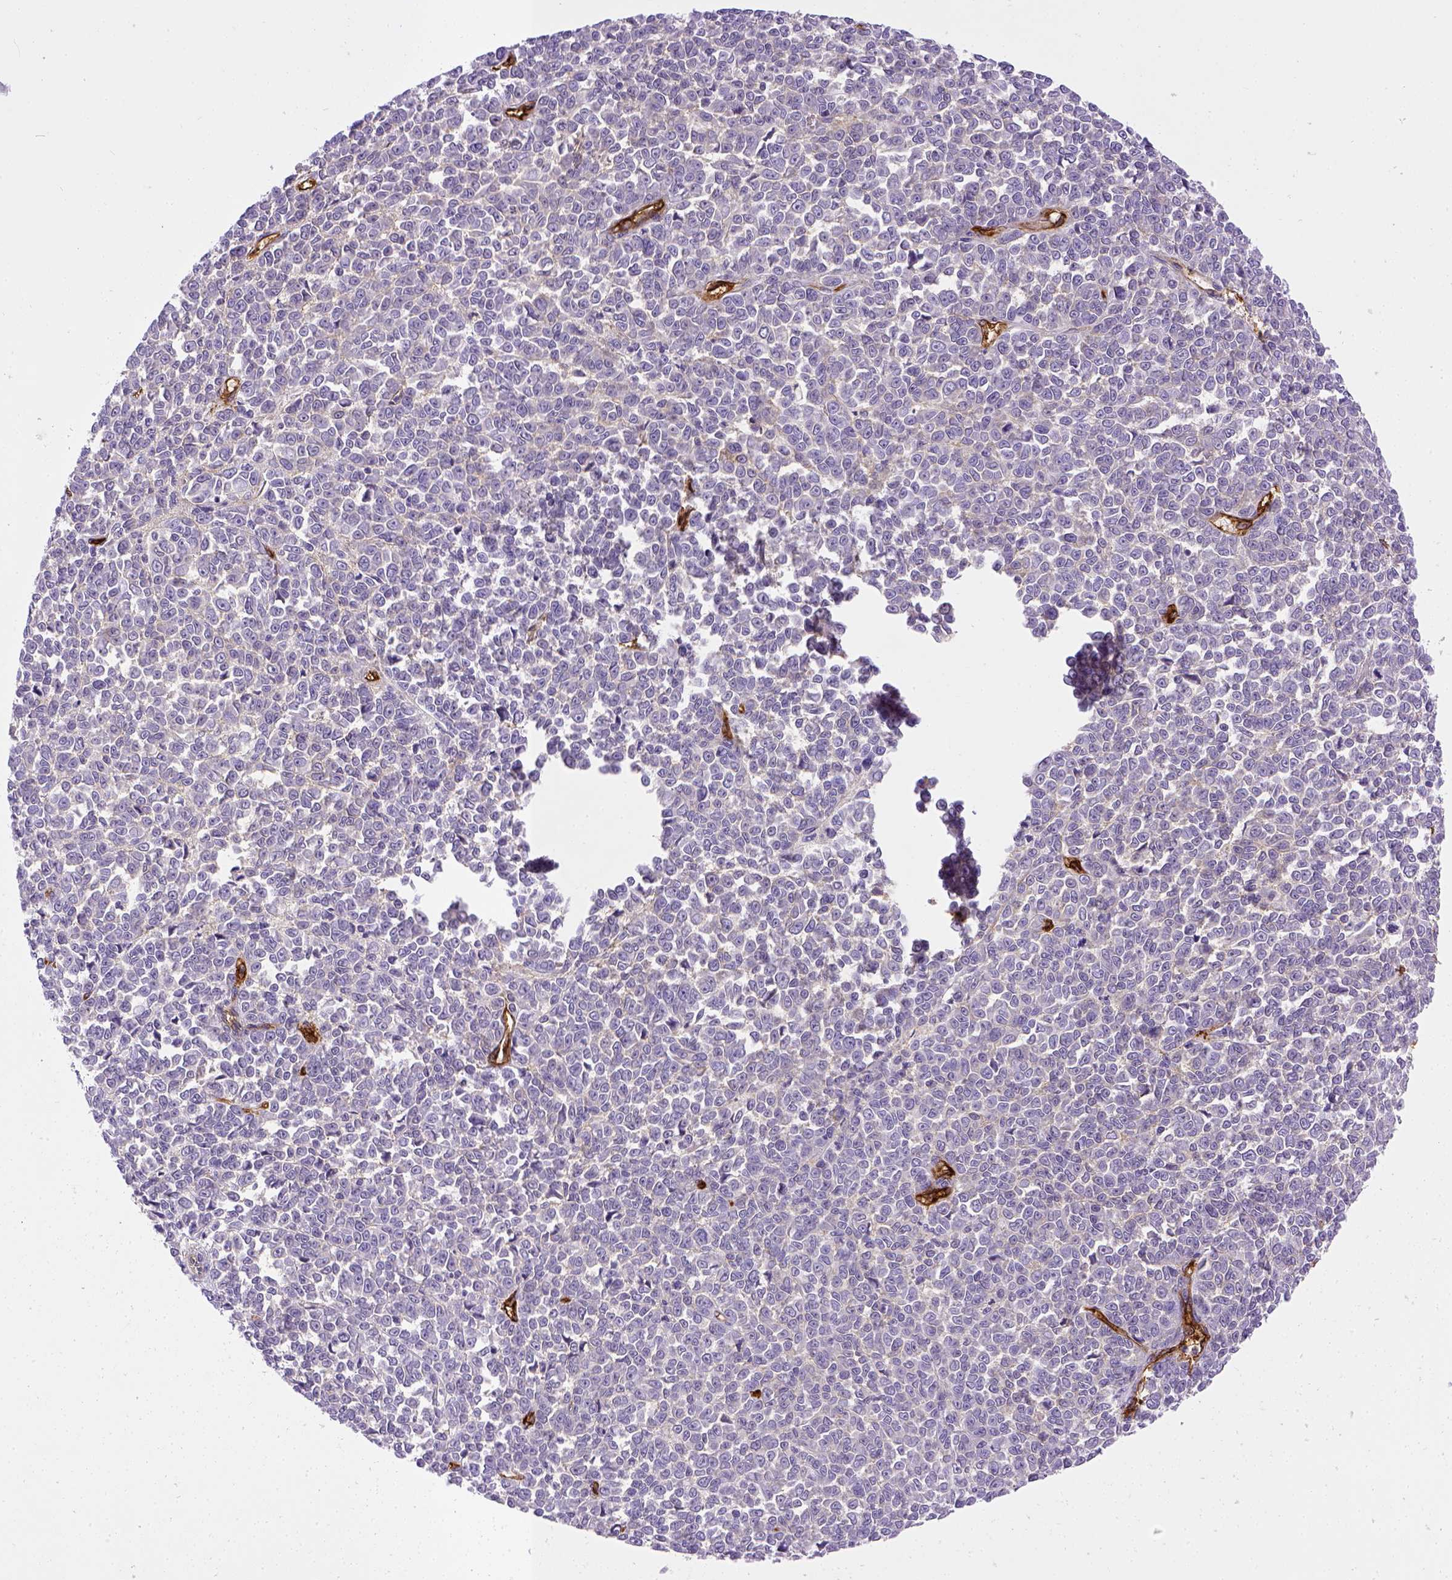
{"staining": {"intensity": "negative", "quantity": "none", "location": "none"}, "tissue": "melanoma", "cell_type": "Tumor cells", "image_type": "cancer", "snomed": [{"axis": "morphology", "description": "Malignant melanoma, NOS"}, {"axis": "topography", "description": "Skin"}], "caption": "Immunohistochemistry of human malignant melanoma displays no positivity in tumor cells.", "gene": "ENG", "patient": {"sex": "female", "age": 95}}